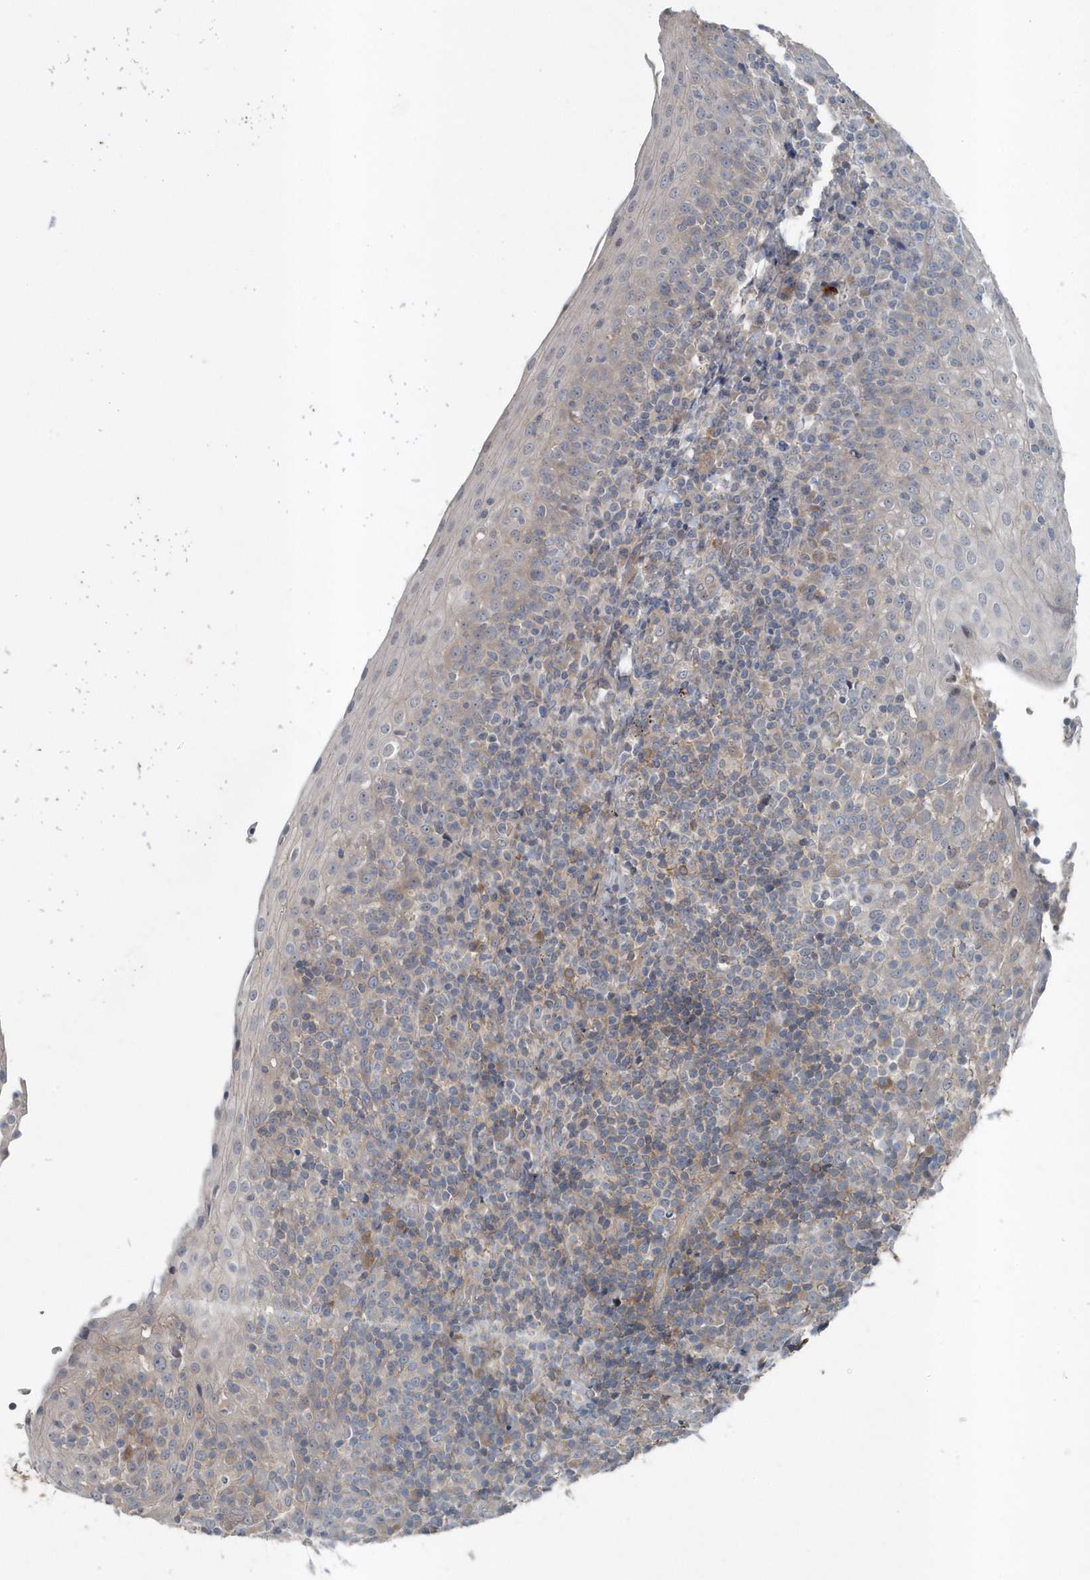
{"staining": {"intensity": "negative", "quantity": "none", "location": "none"}, "tissue": "tonsil", "cell_type": "Germinal center cells", "image_type": "normal", "snomed": [{"axis": "morphology", "description": "Normal tissue, NOS"}, {"axis": "topography", "description": "Tonsil"}], "caption": "A photomicrograph of tonsil stained for a protein displays no brown staining in germinal center cells. Nuclei are stained in blue.", "gene": "MCC", "patient": {"sex": "female", "age": 19}}